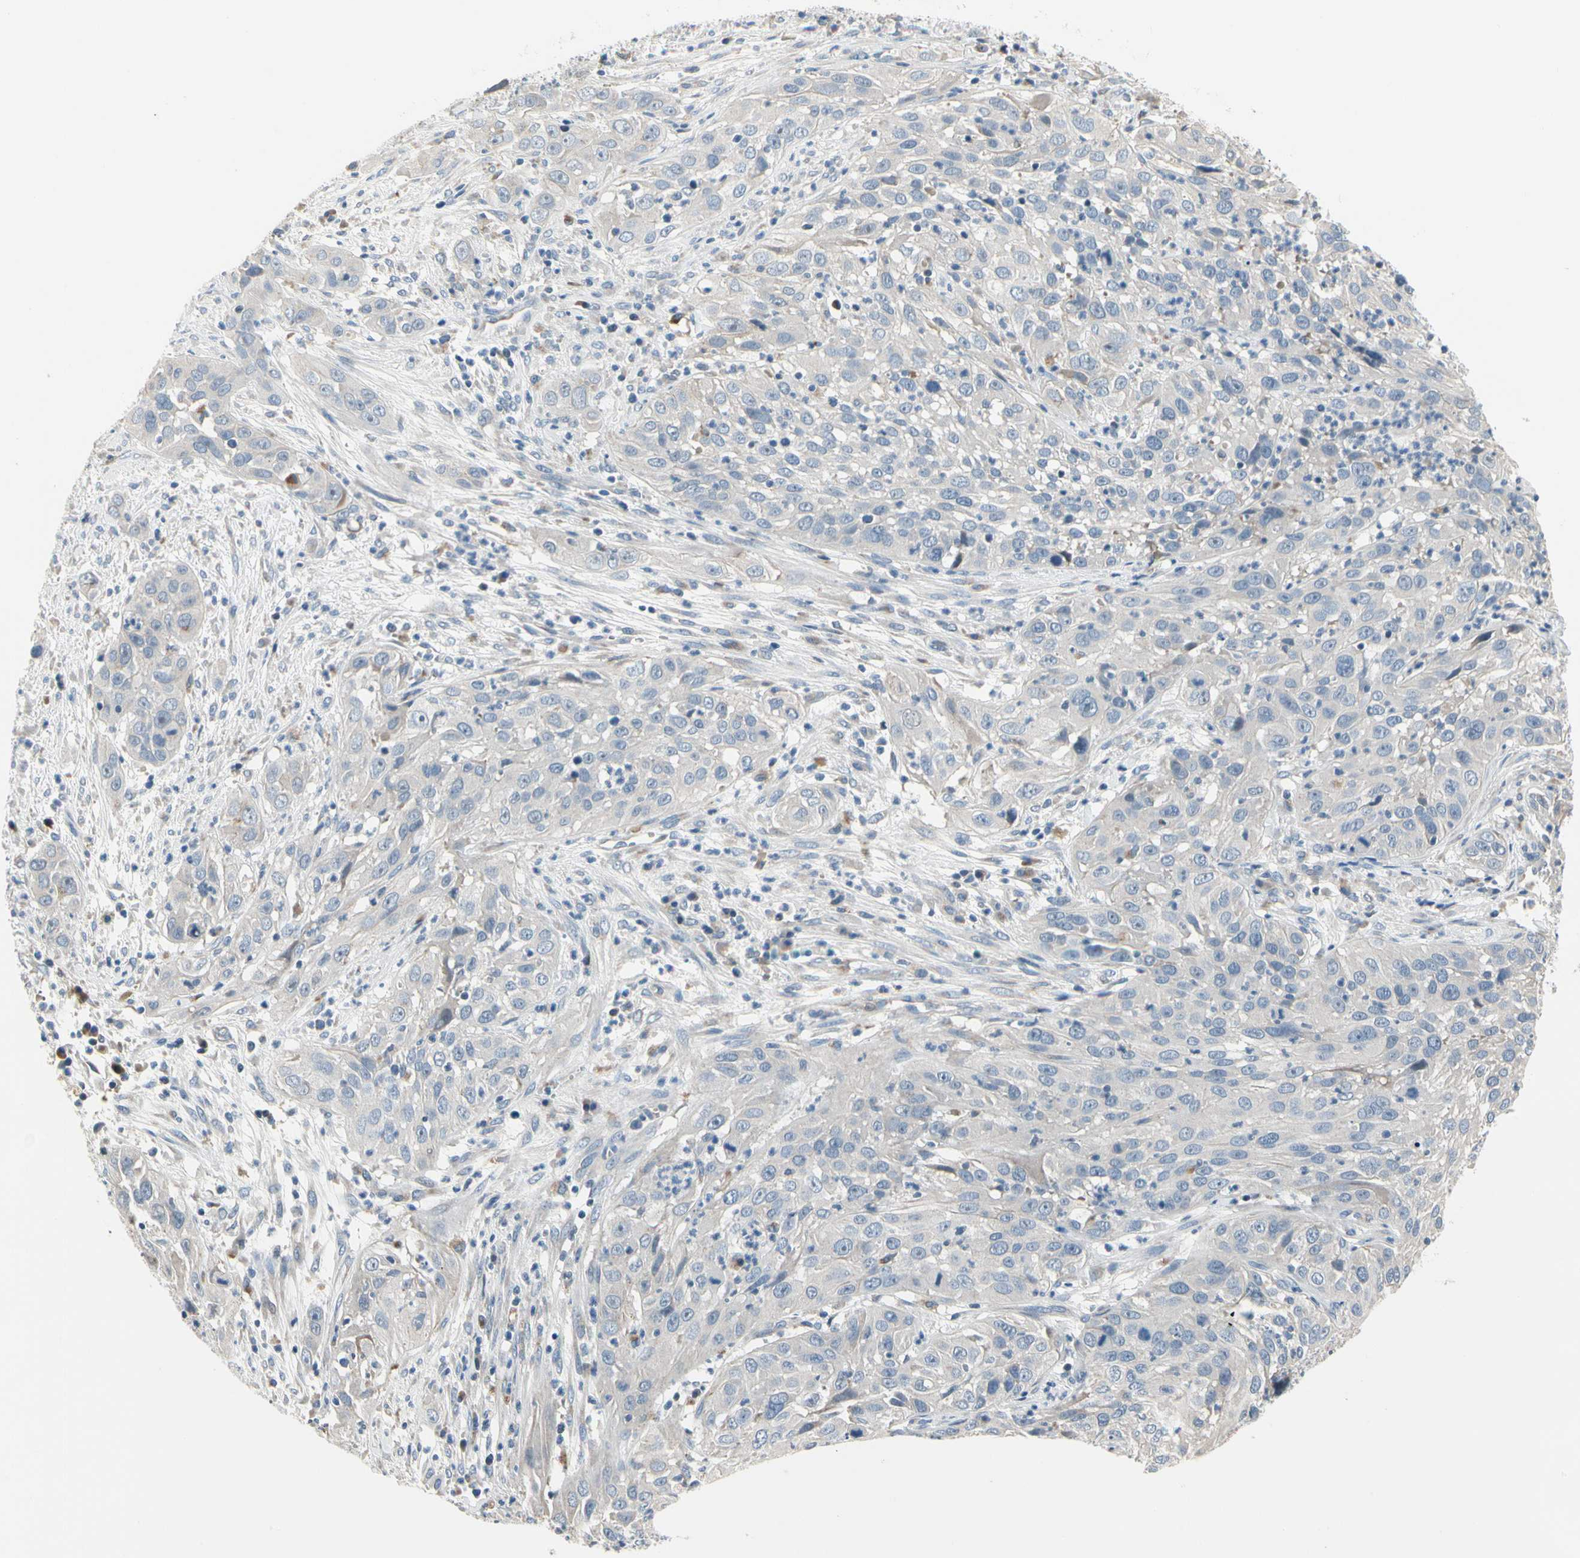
{"staining": {"intensity": "negative", "quantity": "none", "location": "none"}, "tissue": "cervical cancer", "cell_type": "Tumor cells", "image_type": "cancer", "snomed": [{"axis": "morphology", "description": "Squamous cell carcinoma, NOS"}, {"axis": "topography", "description": "Cervix"}], "caption": "High power microscopy image of an IHC photomicrograph of squamous cell carcinoma (cervical), revealing no significant positivity in tumor cells. (Stains: DAB (3,3'-diaminobenzidine) immunohistochemistry with hematoxylin counter stain, Microscopy: brightfield microscopy at high magnification).", "gene": "NFASC", "patient": {"sex": "female", "age": 32}}